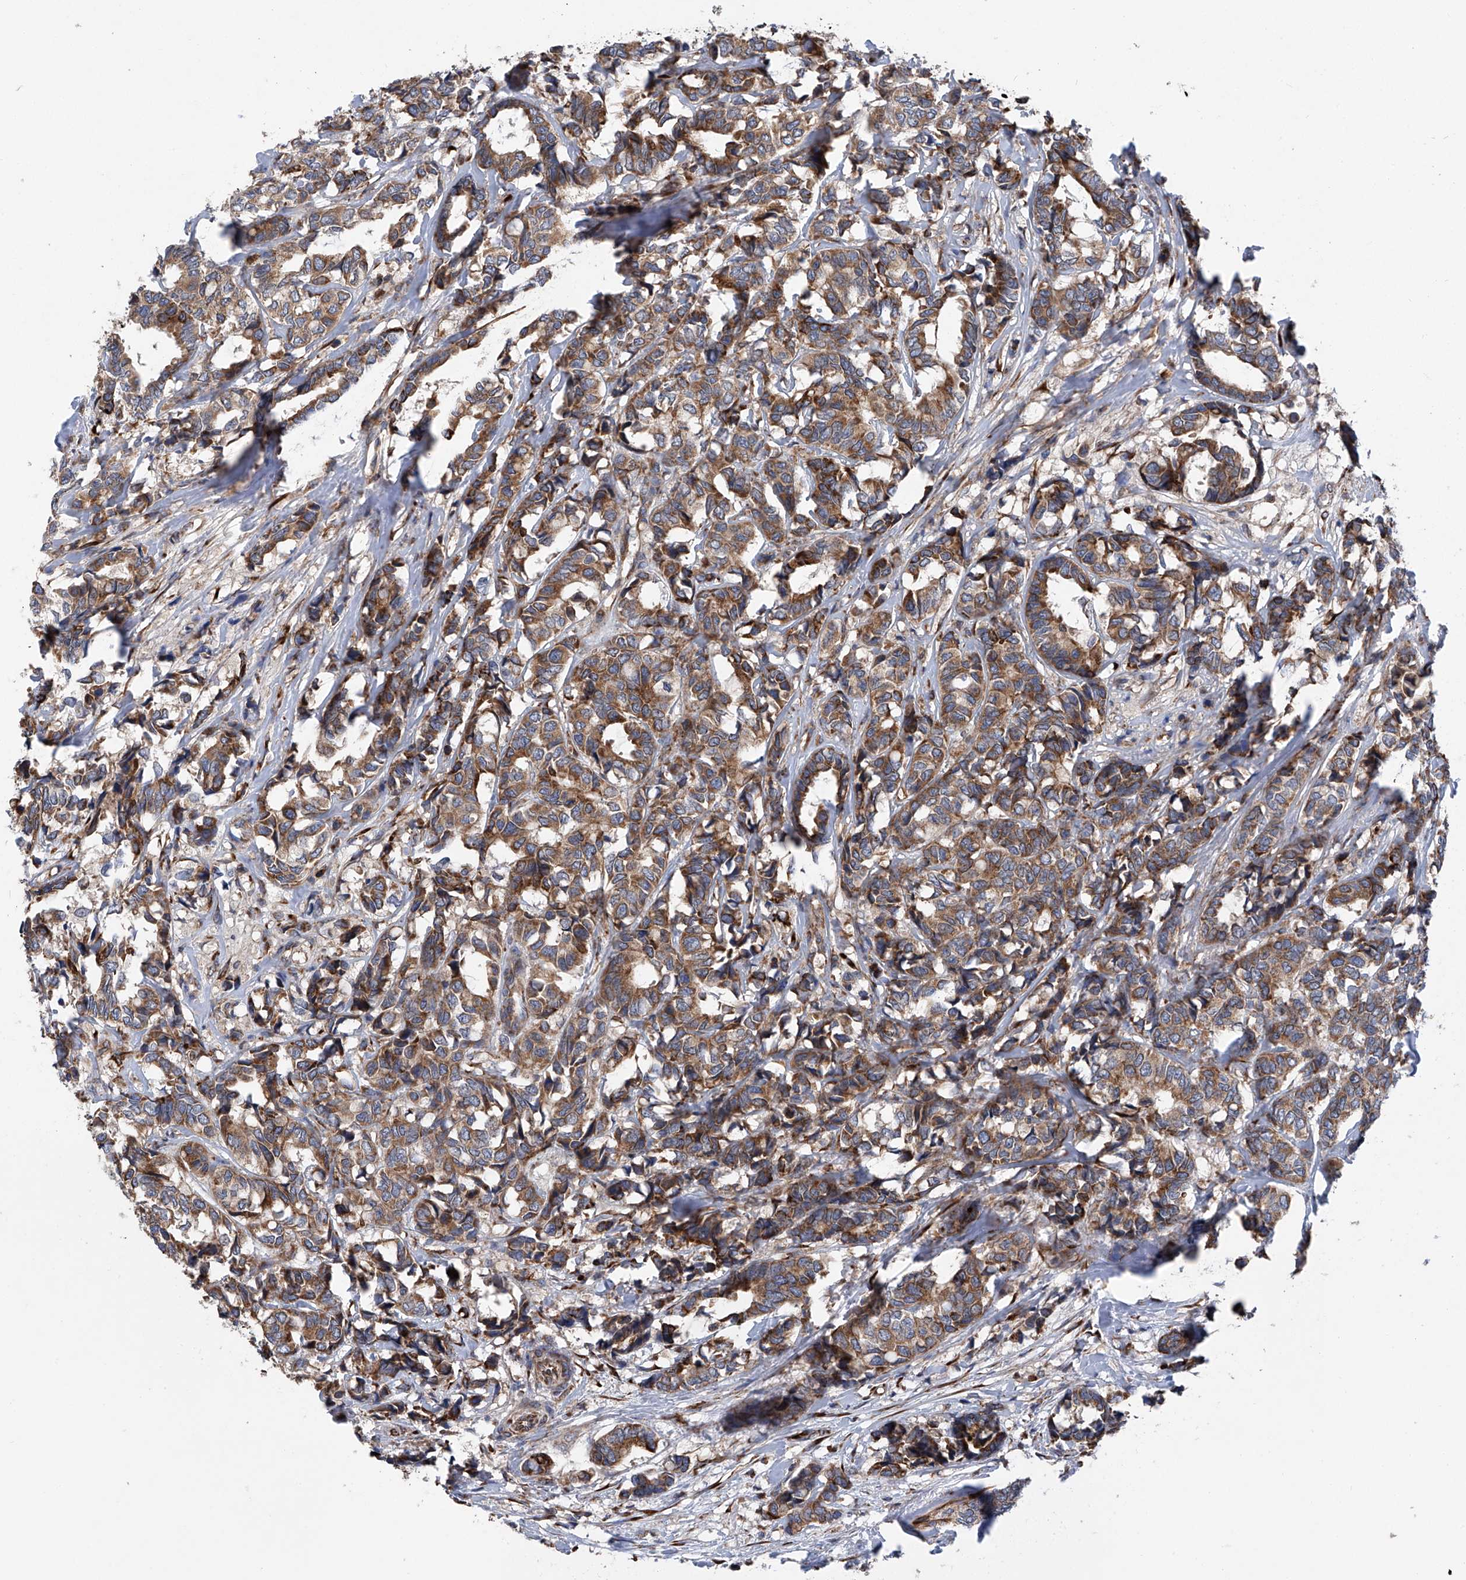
{"staining": {"intensity": "moderate", "quantity": ">75%", "location": "cytoplasmic/membranous"}, "tissue": "breast cancer", "cell_type": "Tumor cells", "image_type": "cancer", "snomed": [{"axis": "morphology", "description": "Duct carcinoma"}, {"axis": "topography", "description": "Breast"}], "caption": "Breast cancer (infiltrating ductal carcinoma) stained with a brown dye exhibits moderate cytoplasmic/membranous positive expression in about >75% of tumor cells.", "gene": "ASCC3", "patient": {"sex": "female", "age": 87}}